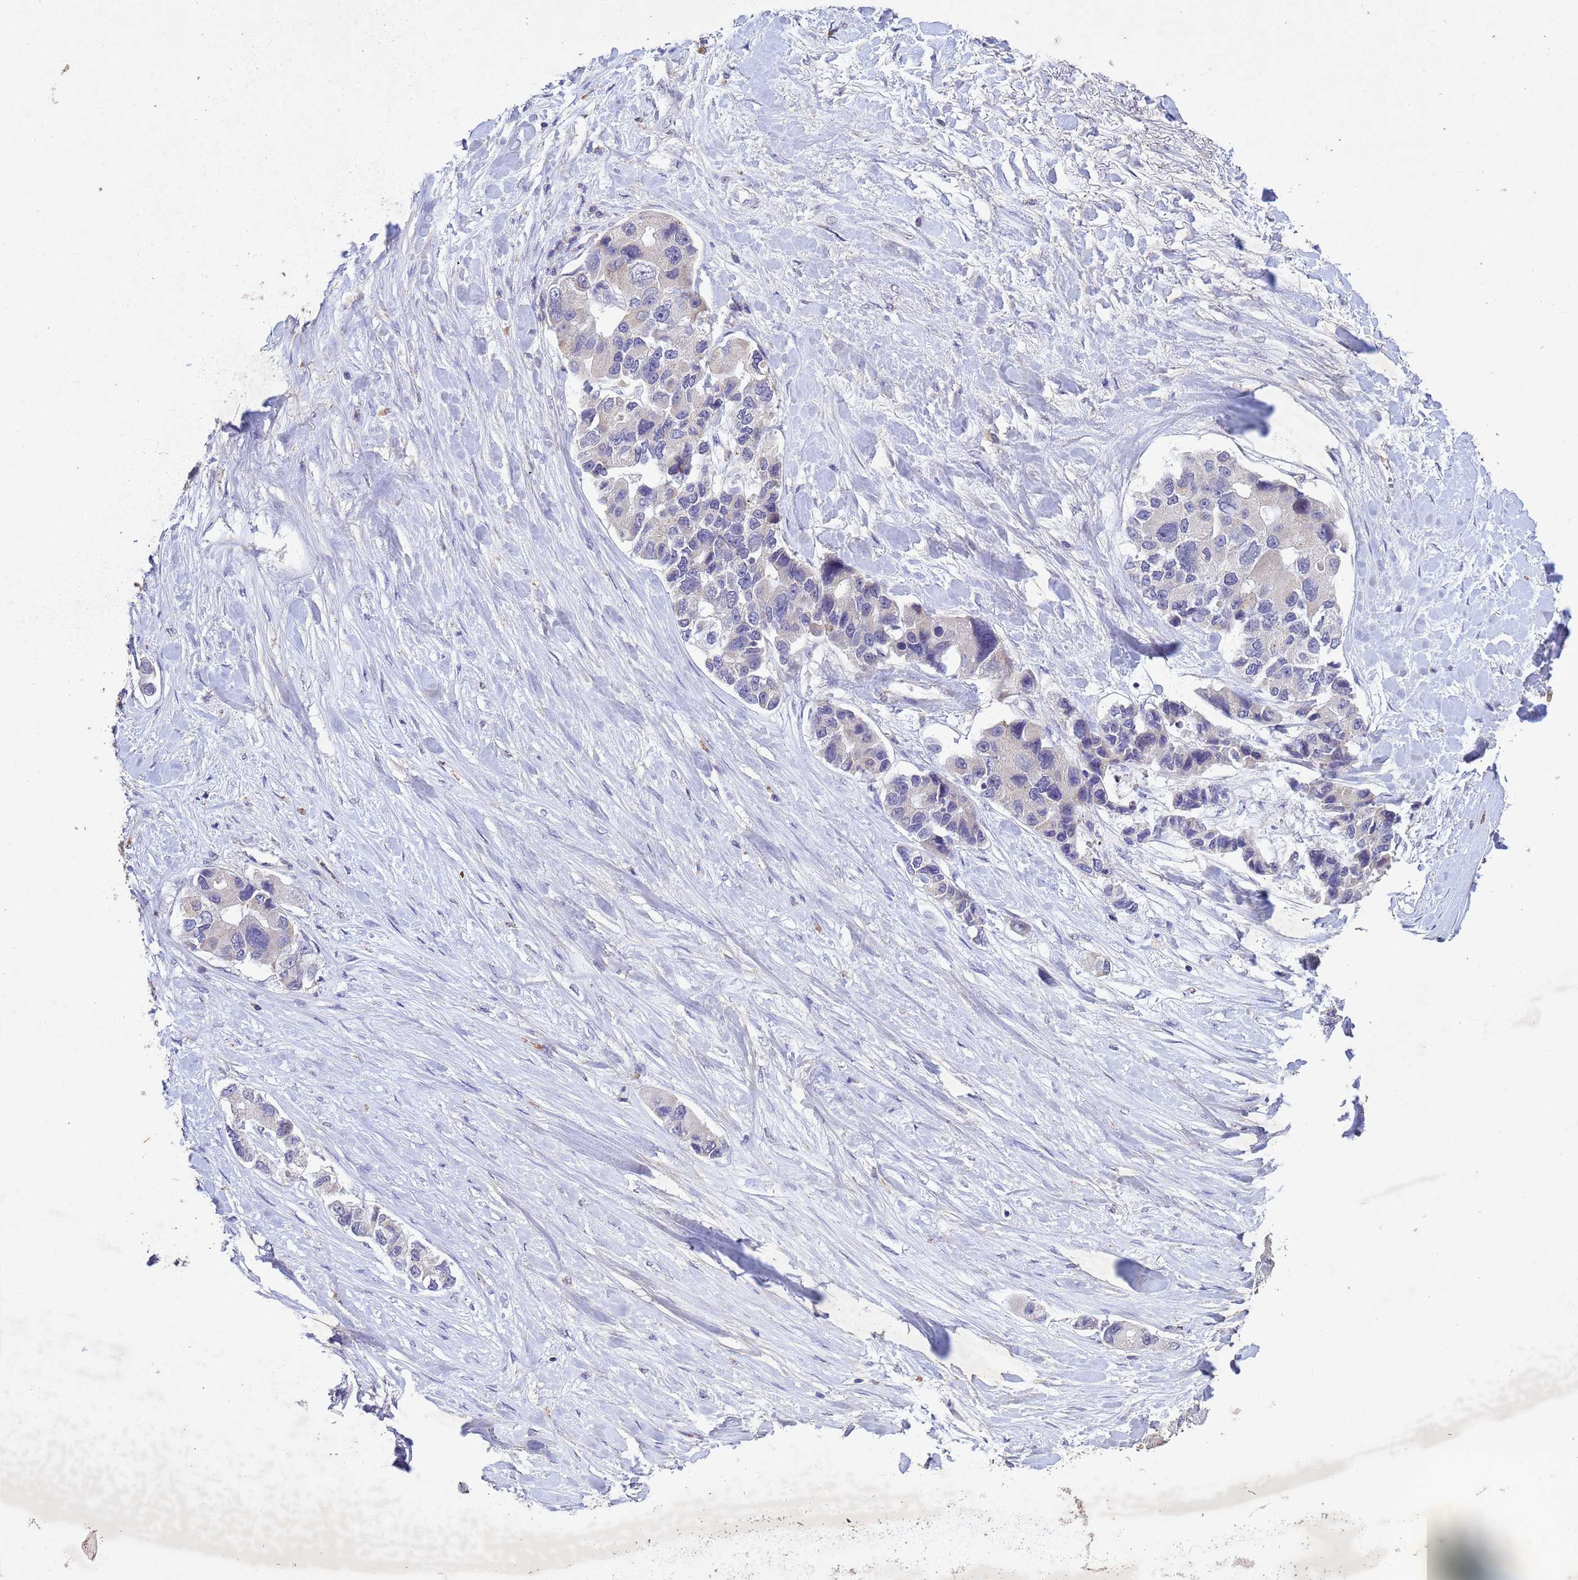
{"staining": {"intensity": "negative", "quantity": "none", "location": "none"}, "tissue": "lung cancer", "cell_type": "Tumor cells", "image_type": "cancer", "snomed": [{"axis": "morphology", "description": "Adenocarcinoma, NOS"}, {"axis": "topography", "description": "Lung"}], "caption": "This is an IHC histopathology image of lung cancer. There is no expression in tumor cells.", "gene": "NLRP11", "patient": {"sex": "female", "age": 54}}